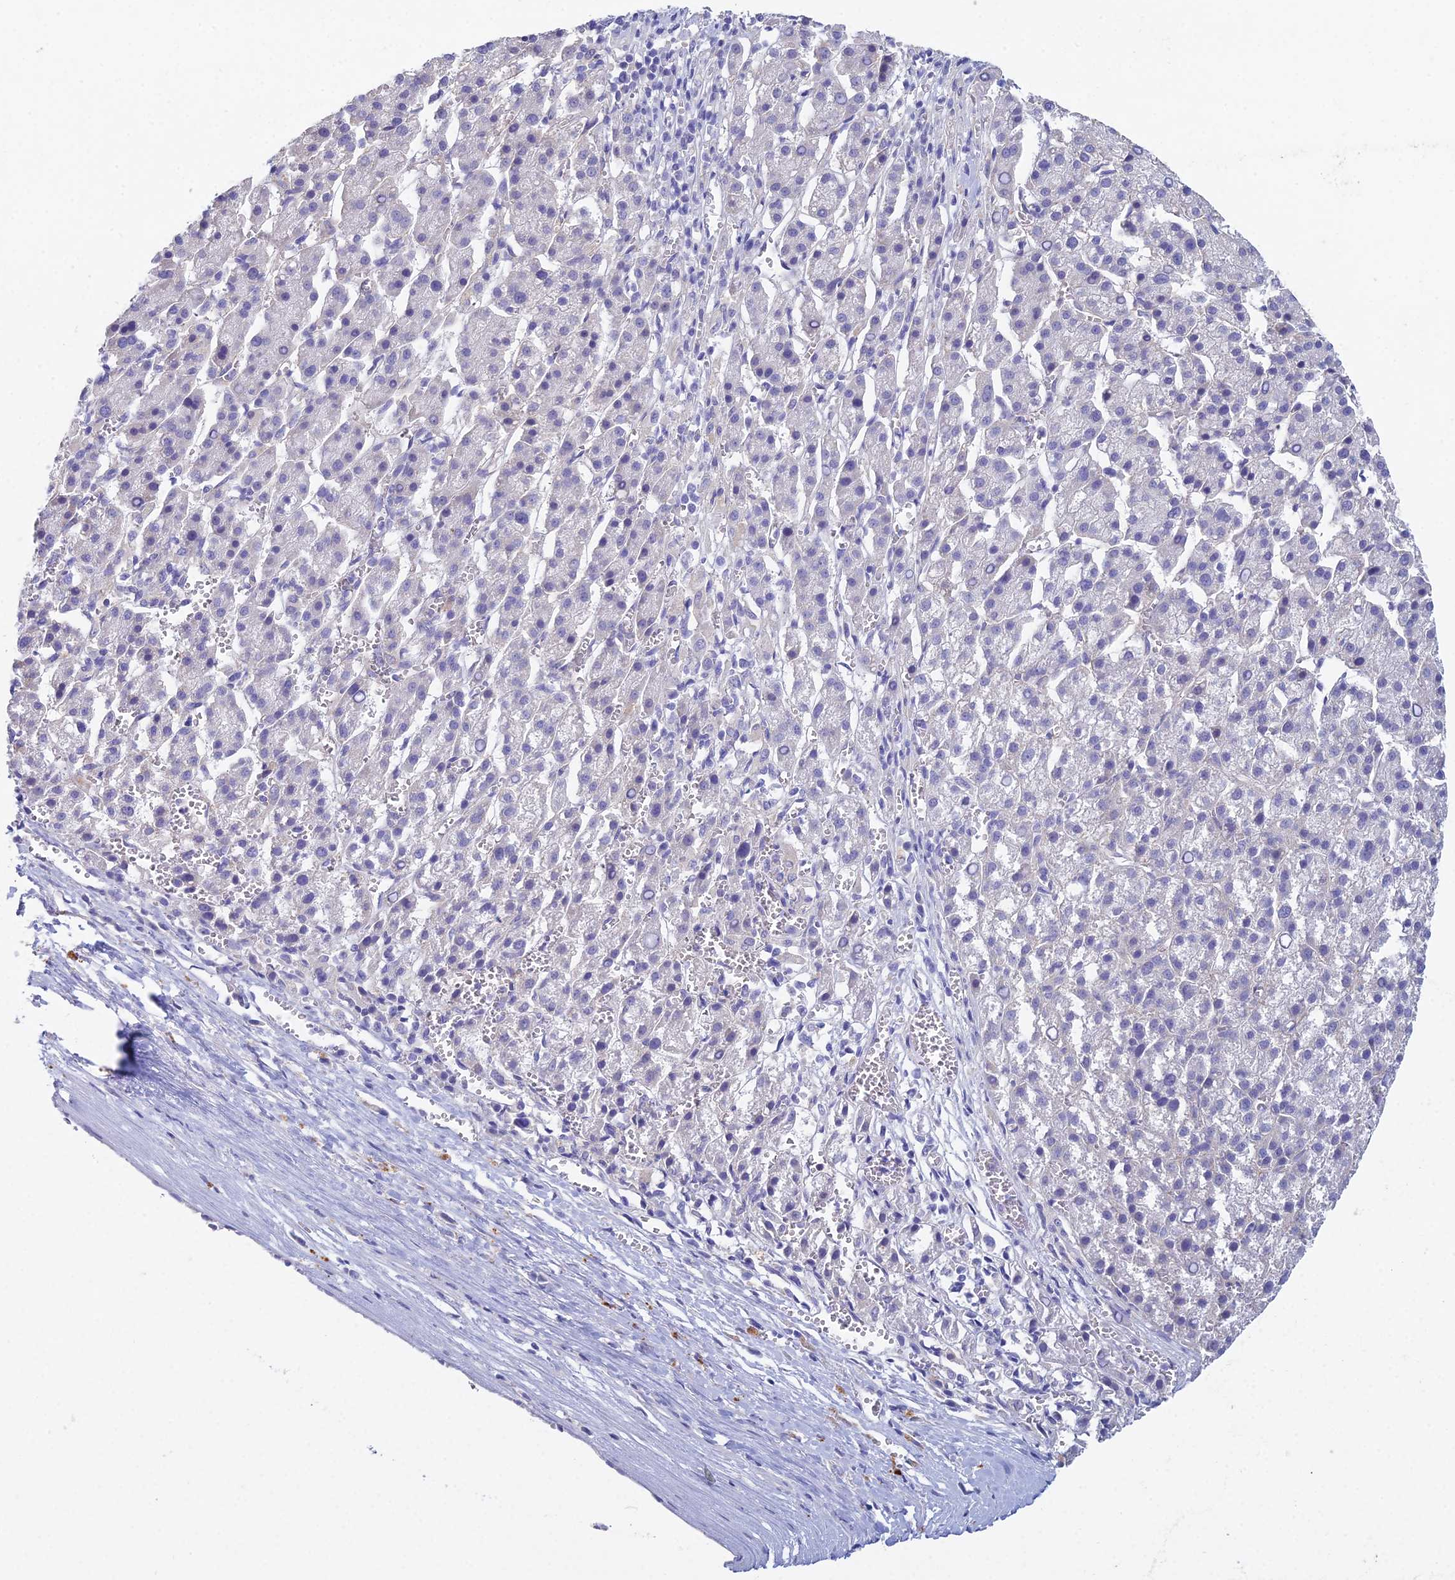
{"staining": {"intensity": "negative", "quantity": "none", "location": "none"}, "tissue": "liver cancer", "cell_type": "Tumor cells", "image_type": "cancer", "snomed": [{"axis": "morphology", "description": "Carcinoma, Hepatocellular, NOS"}, {"axis": "topography", "description": "Liver"}], "caption": "This is an IHC histopathology image of human liver cancer. There is no positivity in tumor cells.", "gene": "METTL26", "patient": {"sex": "female", "age": 58}}